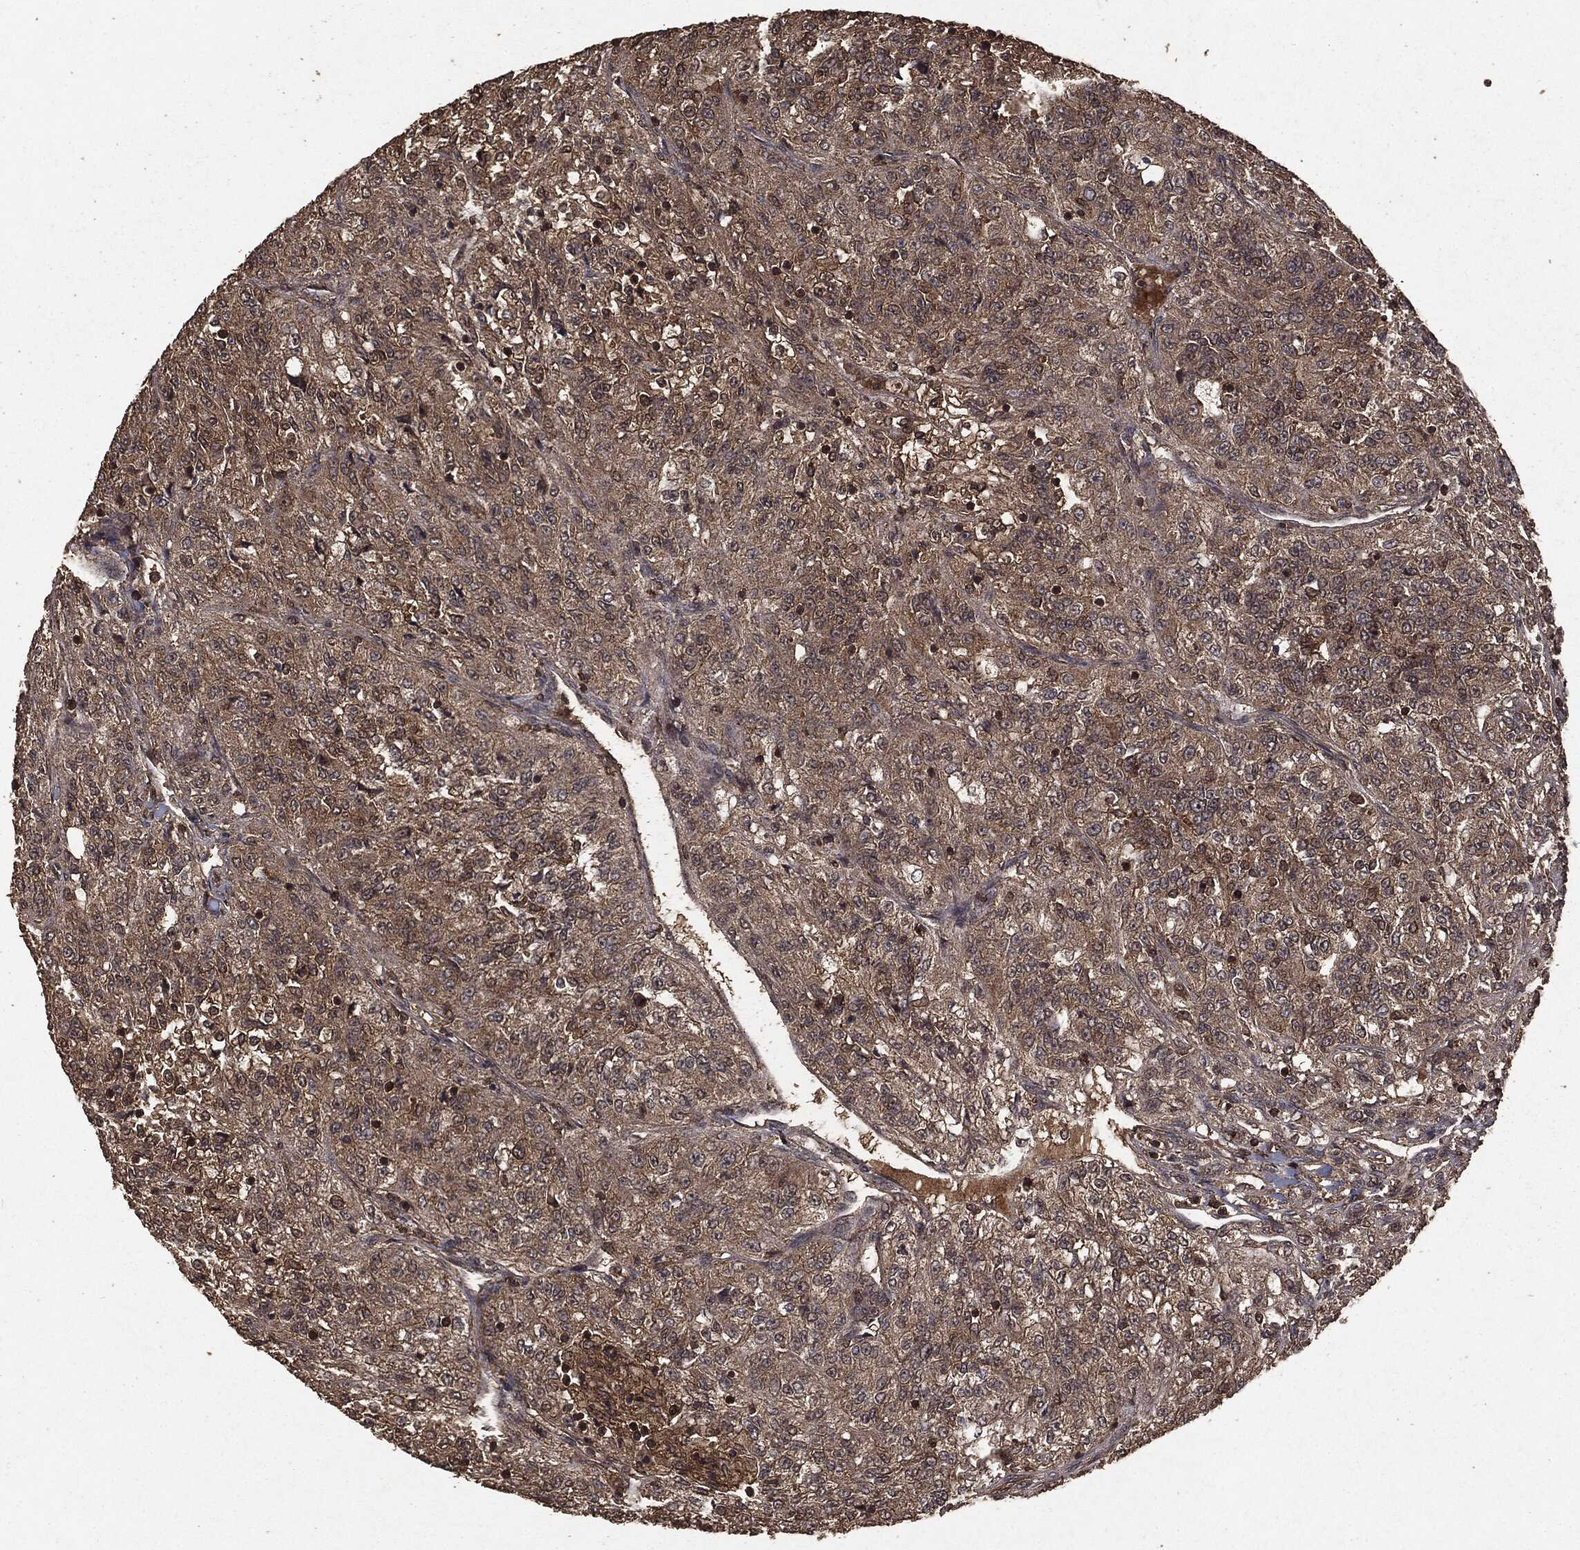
{"staining": {"intensity": "negative", "quantity": "none", "location": "none"}, "tissue": "renal cancer", "cell_type": "Tumor cells", "image_type": "cancer", "snomed": [{"axis": "morphology", "description": "Adenocarcinoma, NOS"}, {"axis": "topography", "description": "Kidney"}], "caption": "High power microscopy histopathology image of an immunohistochemistry histopathology image of renal cancer, revealing no significant staining in tumor cells.", "gene": "NME1", "patient": {"sex": "female", "age": 63}}